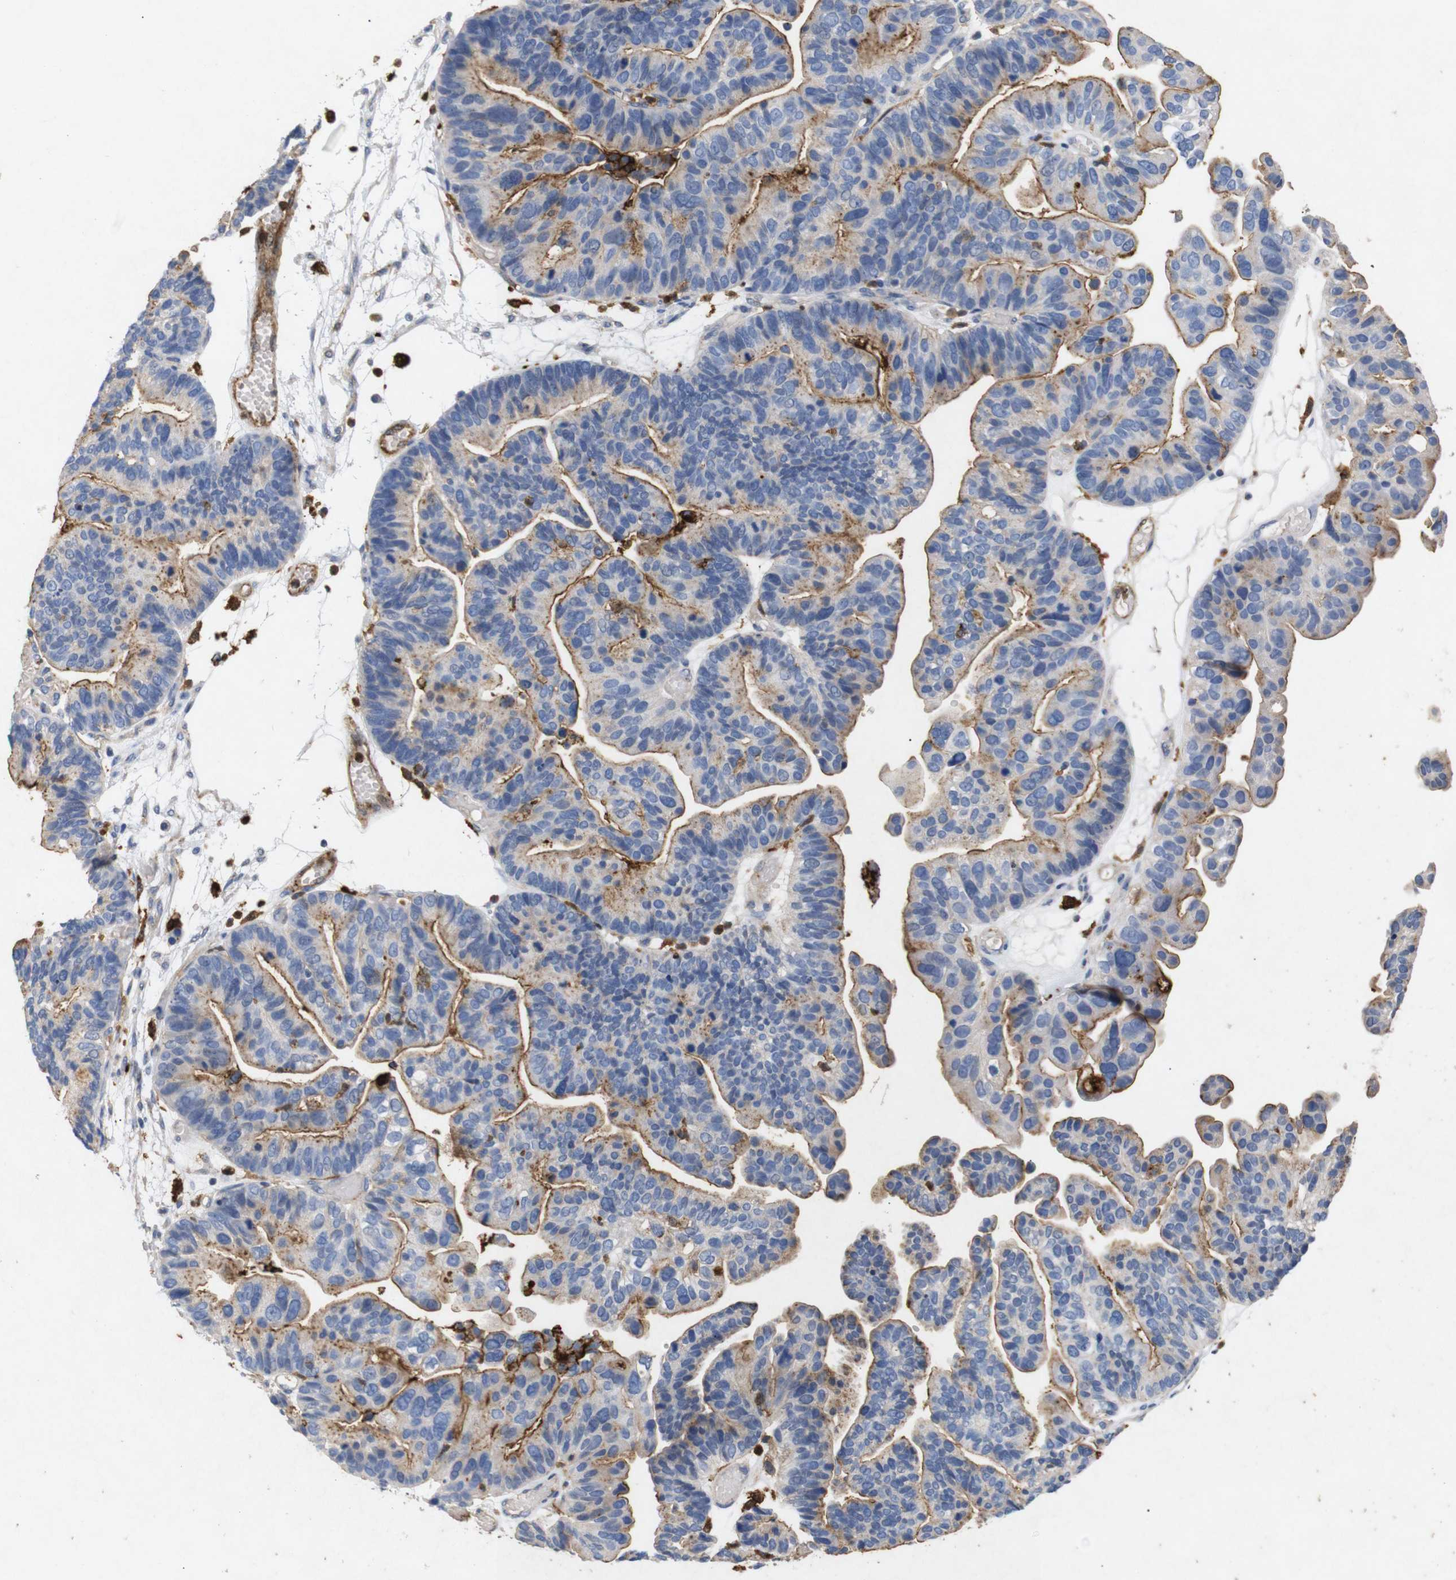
{"staining": {"intensity": "moderate", "quantity": "<25%", "location": "cytoplasmic/membranous"}, "tissue": "ovarian cancer", "cell_type": "Tumor cells", "image_type": "cancer", "snomed": [{"axis": "morphology", "description": "Cystadenocarcinoma, serous, NOS"}, {"axis": "topography", "description": "Ovary"}], "caption": "Approximately <25% of tumor cells in ovarian cancer display moderate cytoplasmic/membranous protein staining as visualized by brown immunohistochemical staining.", "gene": "SDCBP", "patient": {"sex": "female", "age": 56}}